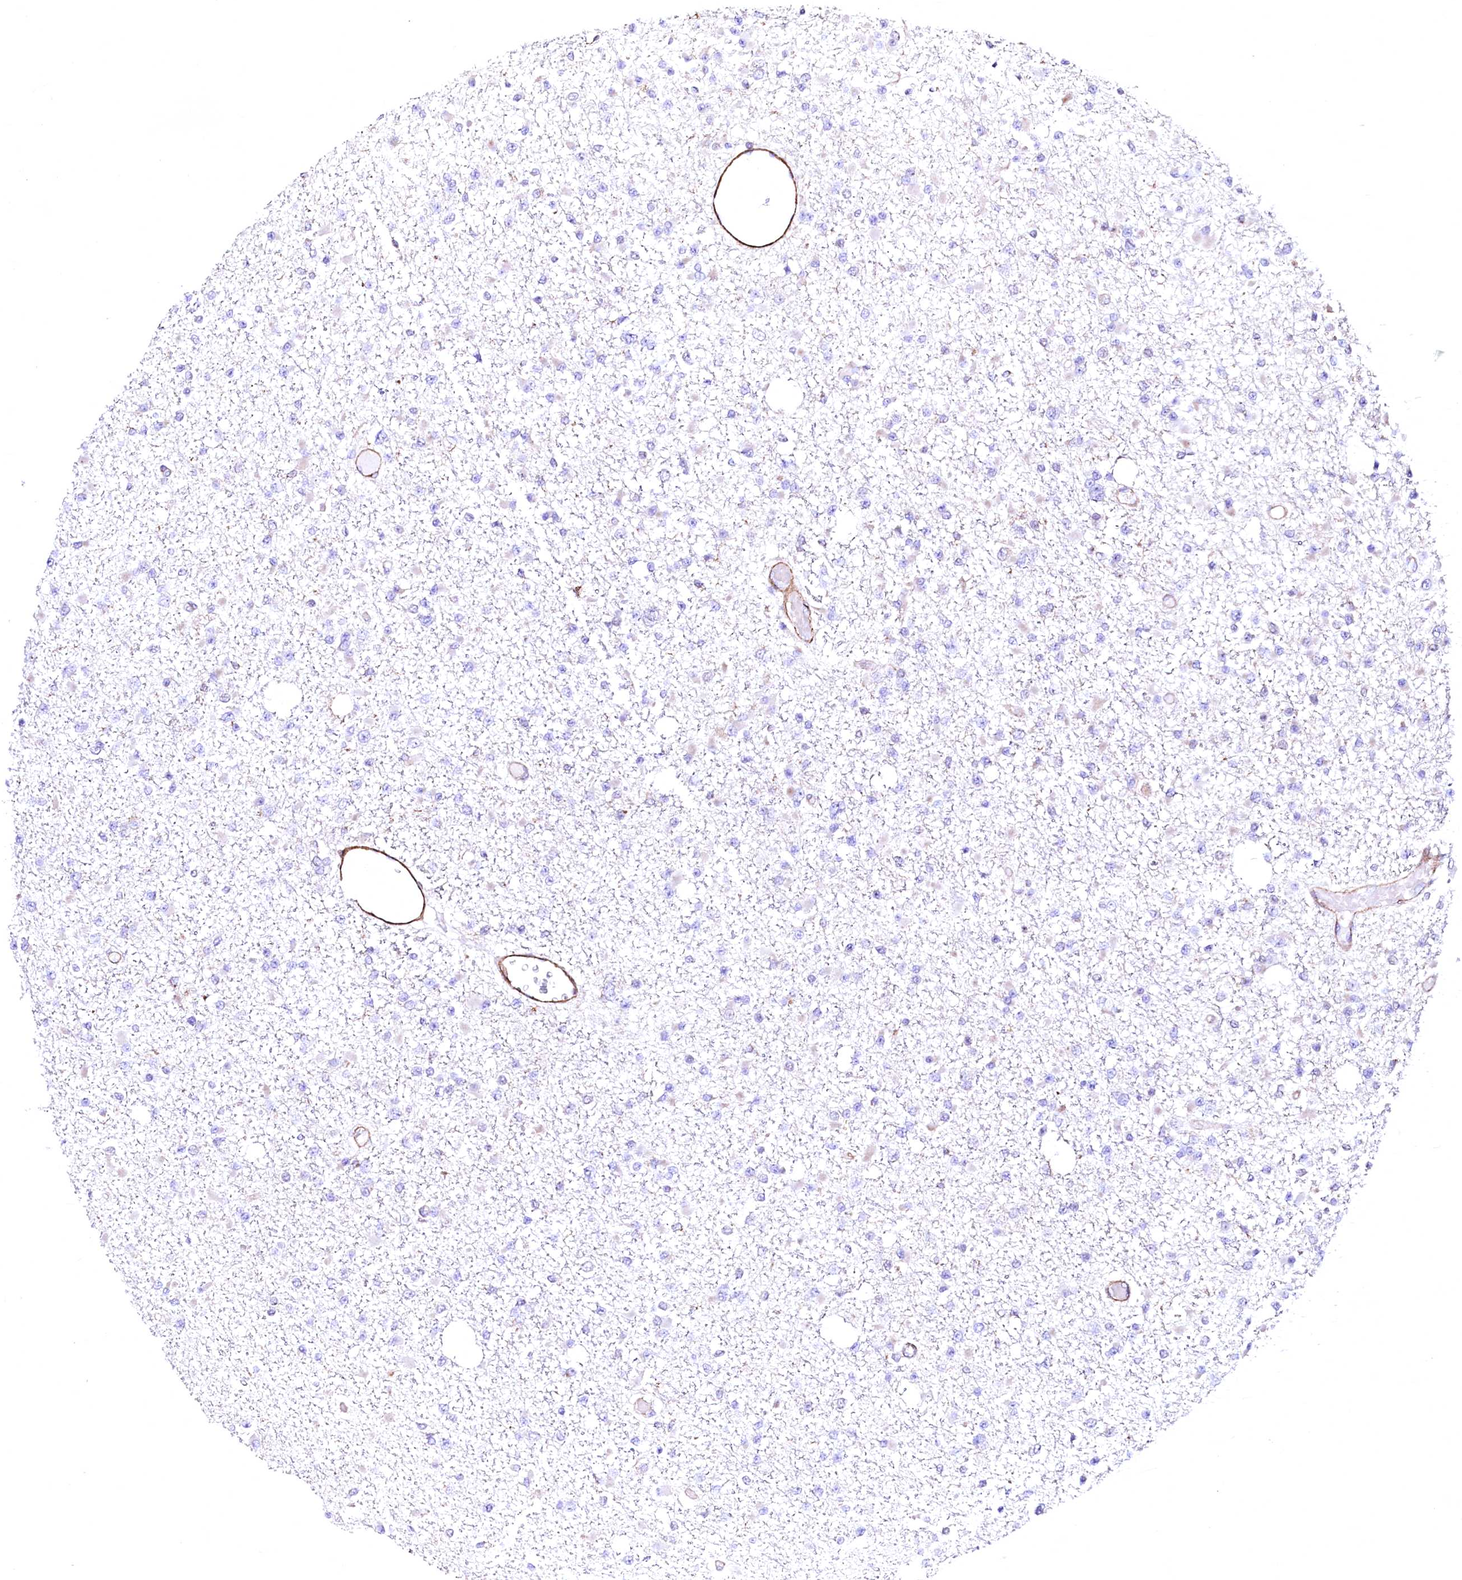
{"staining": {"intensity": "negative", "quantity": "none", "location": "none"}, "tissue": "glioma", "cell_type": "Tumor cells", "image_type": "cancer", "snomed": [{"axis": "morphology", "description": "Glioma, malignant, Low grade"}, {"axis": "topography", "description": "Brain"}], "caption": "This is an immunohistochemistry micrograph of glioma. There is no positivity in tumor cells.", "gene": "GPR176", "patient": {"sex": "female", "age": 22}}